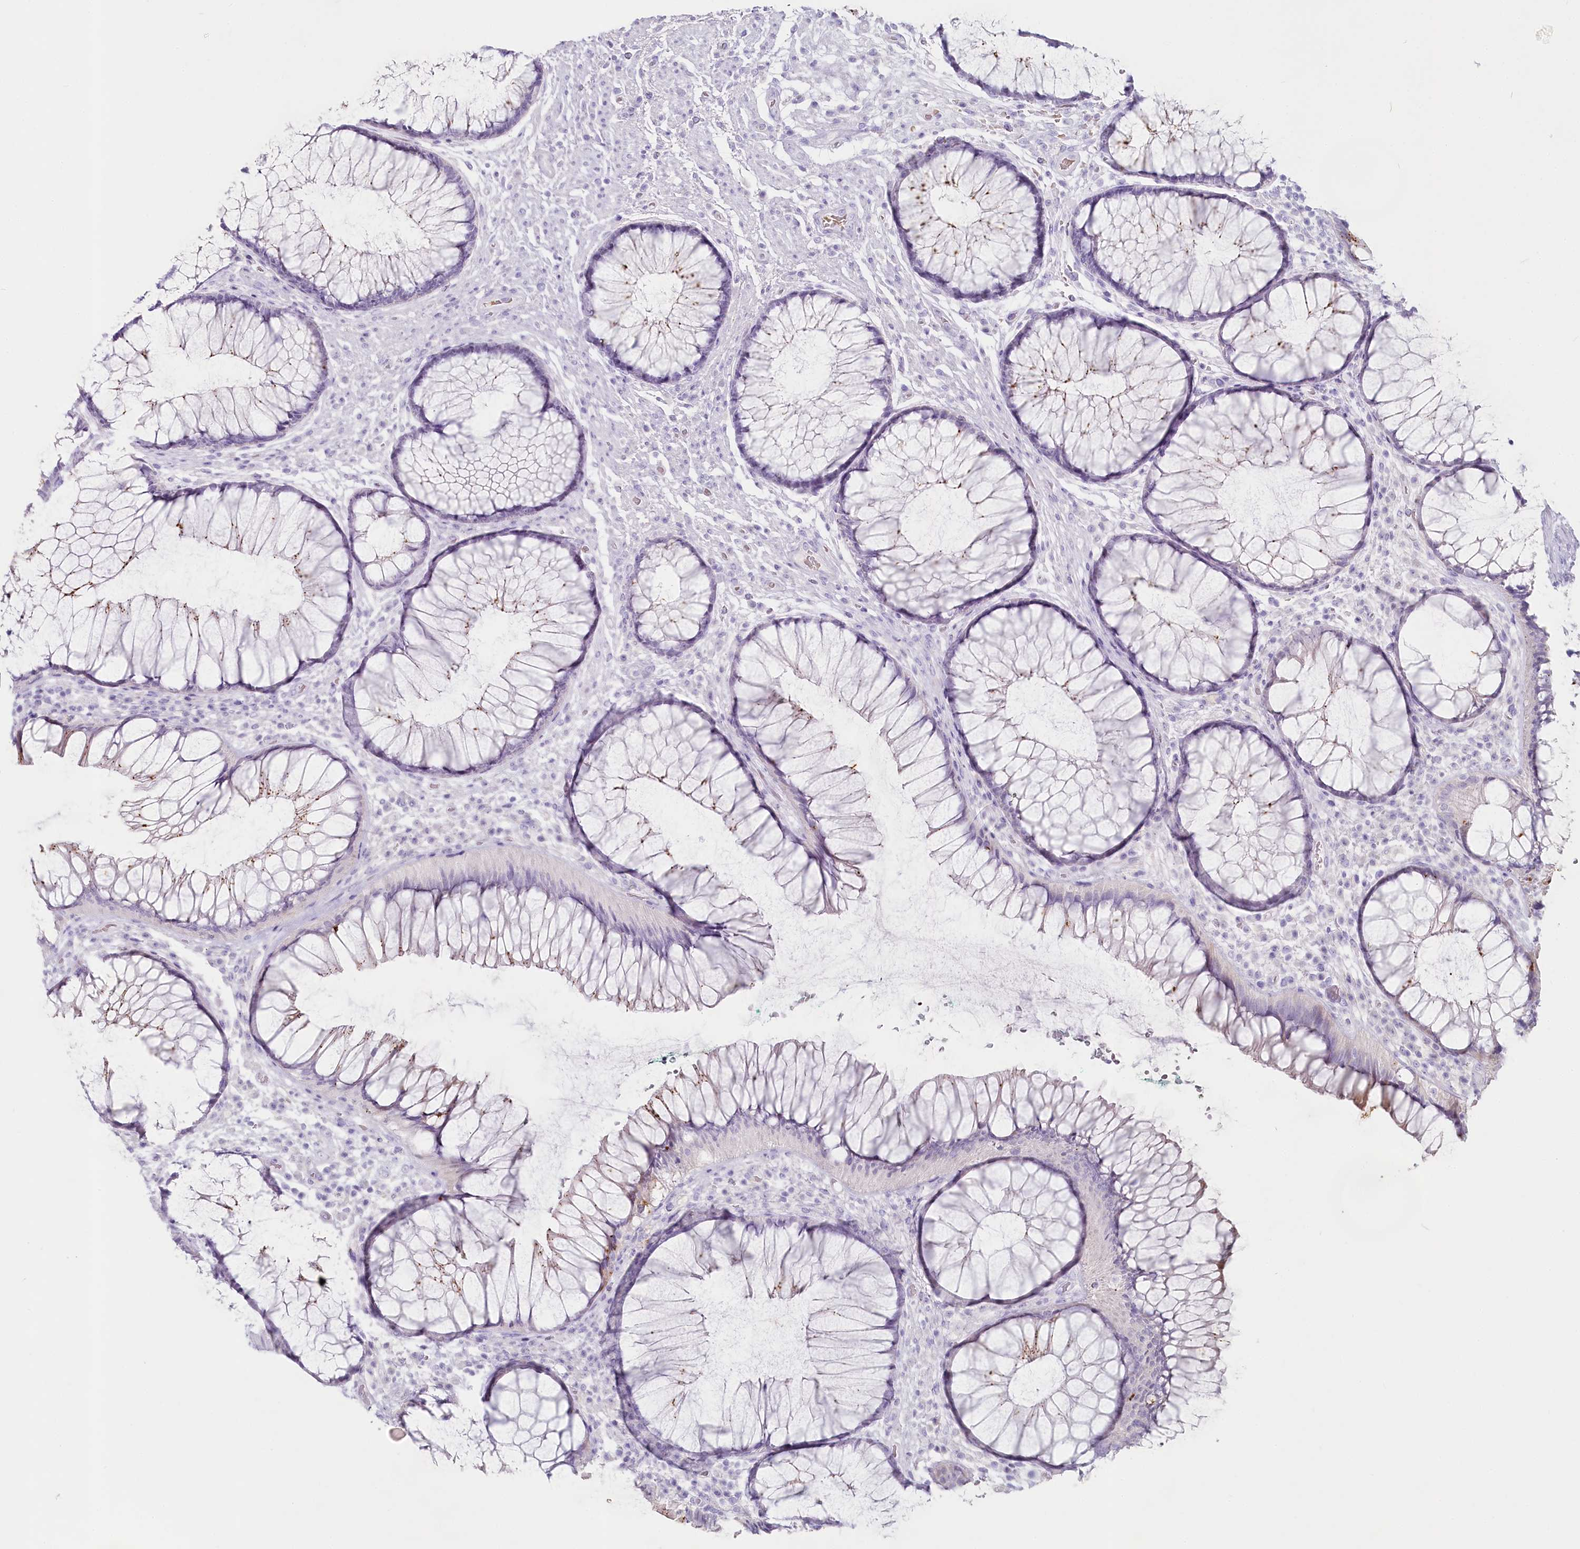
{"staining": {"intensity": "negative", "quantity": "none", "location": "none"}, "tissue": "rectum", "cell_type": "Glandular cells", "image_type": "normal", "snomed": [{"axis": "morphology", "description": "Normal tissue, NOS"}, {"axis": "topography", "description": "Rectum"}], "caption": "The photomicrograph displays no significant positivity in glandular cells of rectum. (Stains: DAB immunohistochemistry (IHC) with hematoxylin counter stain, Microscopy: brightfield microscopy at high magnification).", "gene": "IFIT5", "patient": {"sex": "male", "age": 51}}